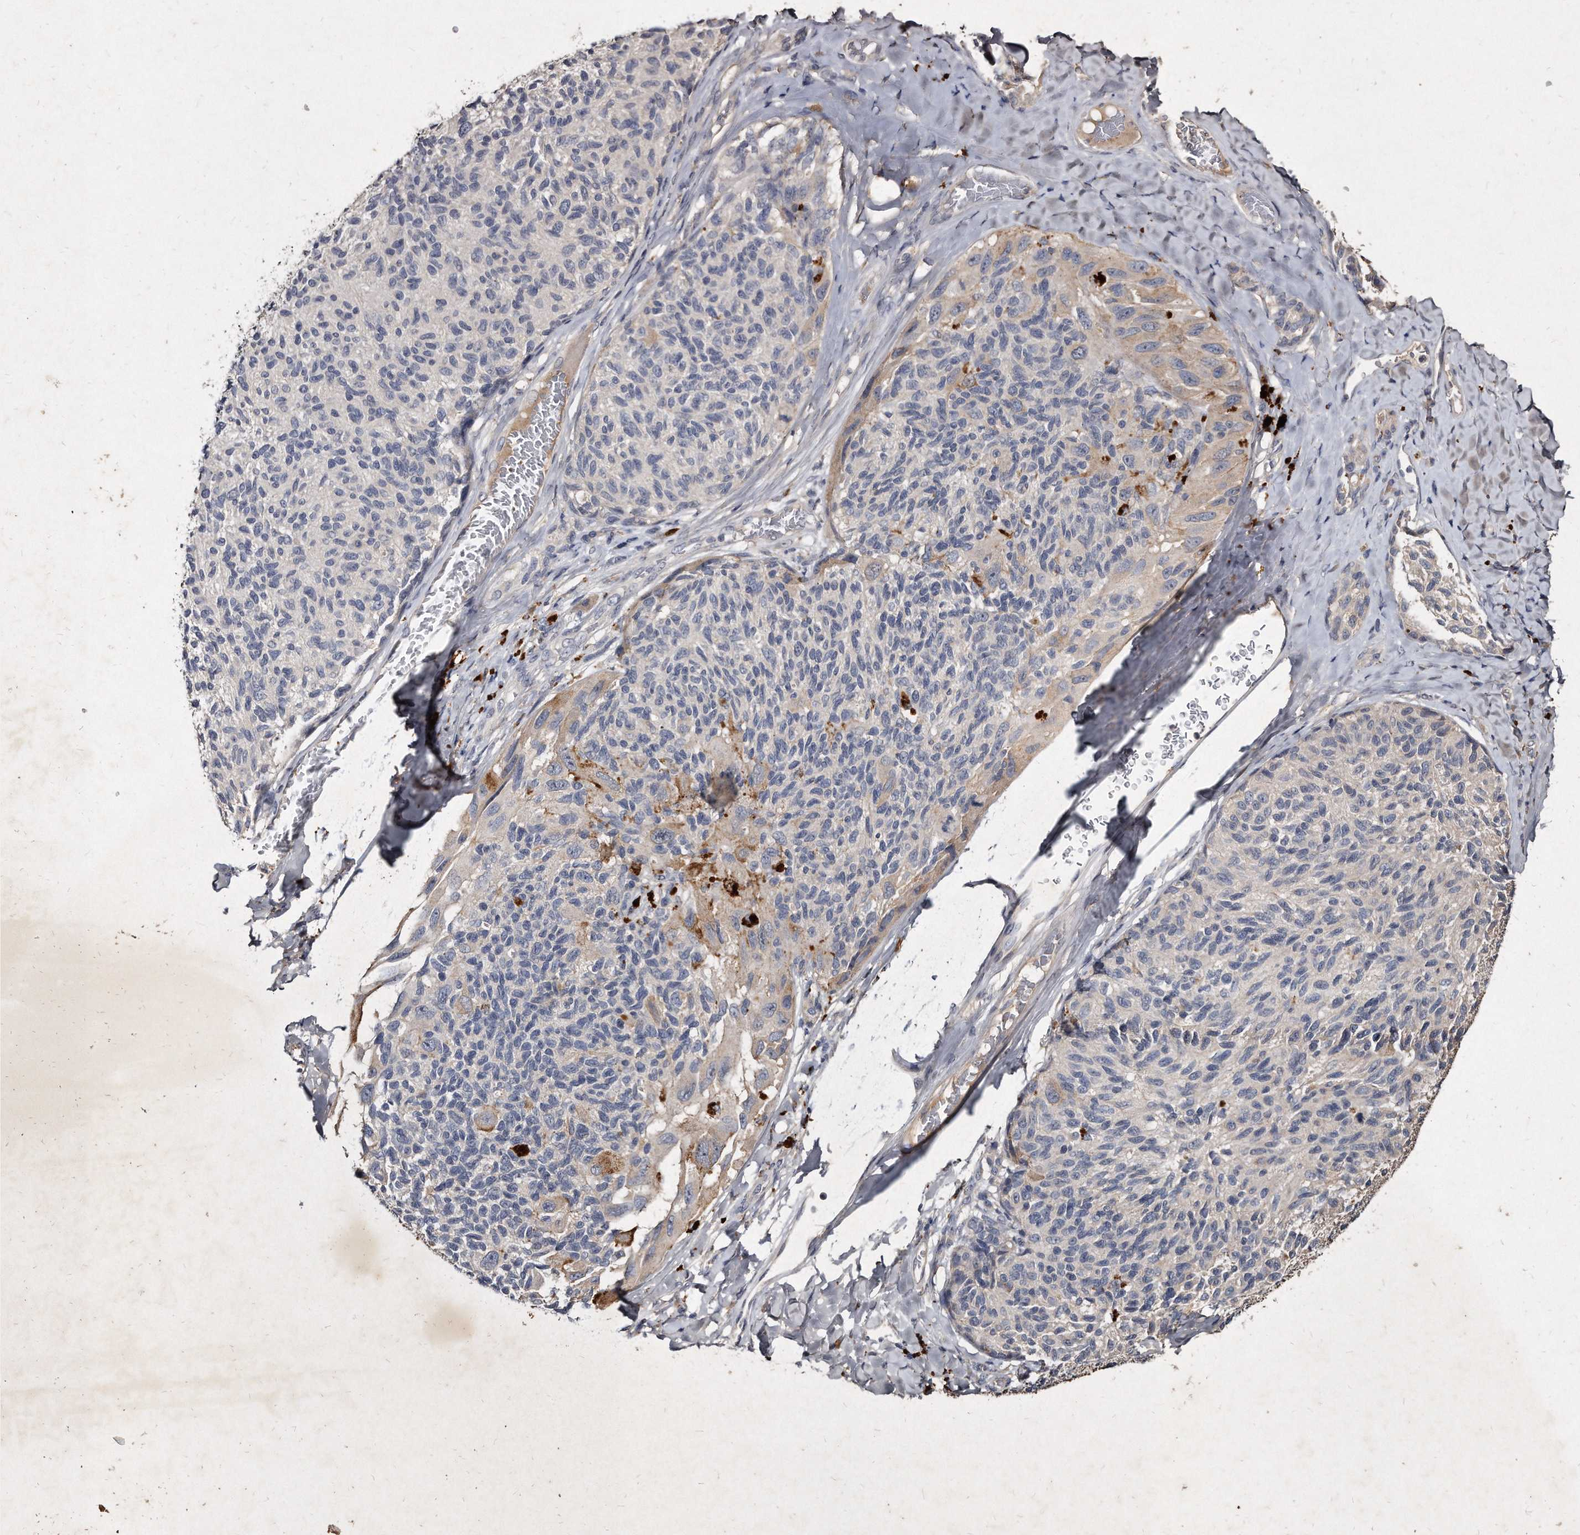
{"staining": {"intensity": "negative", "quantity": "none", "location": "none"}, "tissue": "melanoma", "cell_type": "Tumor cells", "image_type": "cancer", "snomed": [{"axis": "morphology", "description": "Malignant melanoma, NOS"}, {"axis": "topography", "description": "Skin"}], "caption": "A photomicrograph of human melanoma is negative for staining in tumor cells. (DAB IHC, high magnification).", "gene": "KLHDC3", "patient": {"sex": "female", "age": 73}}